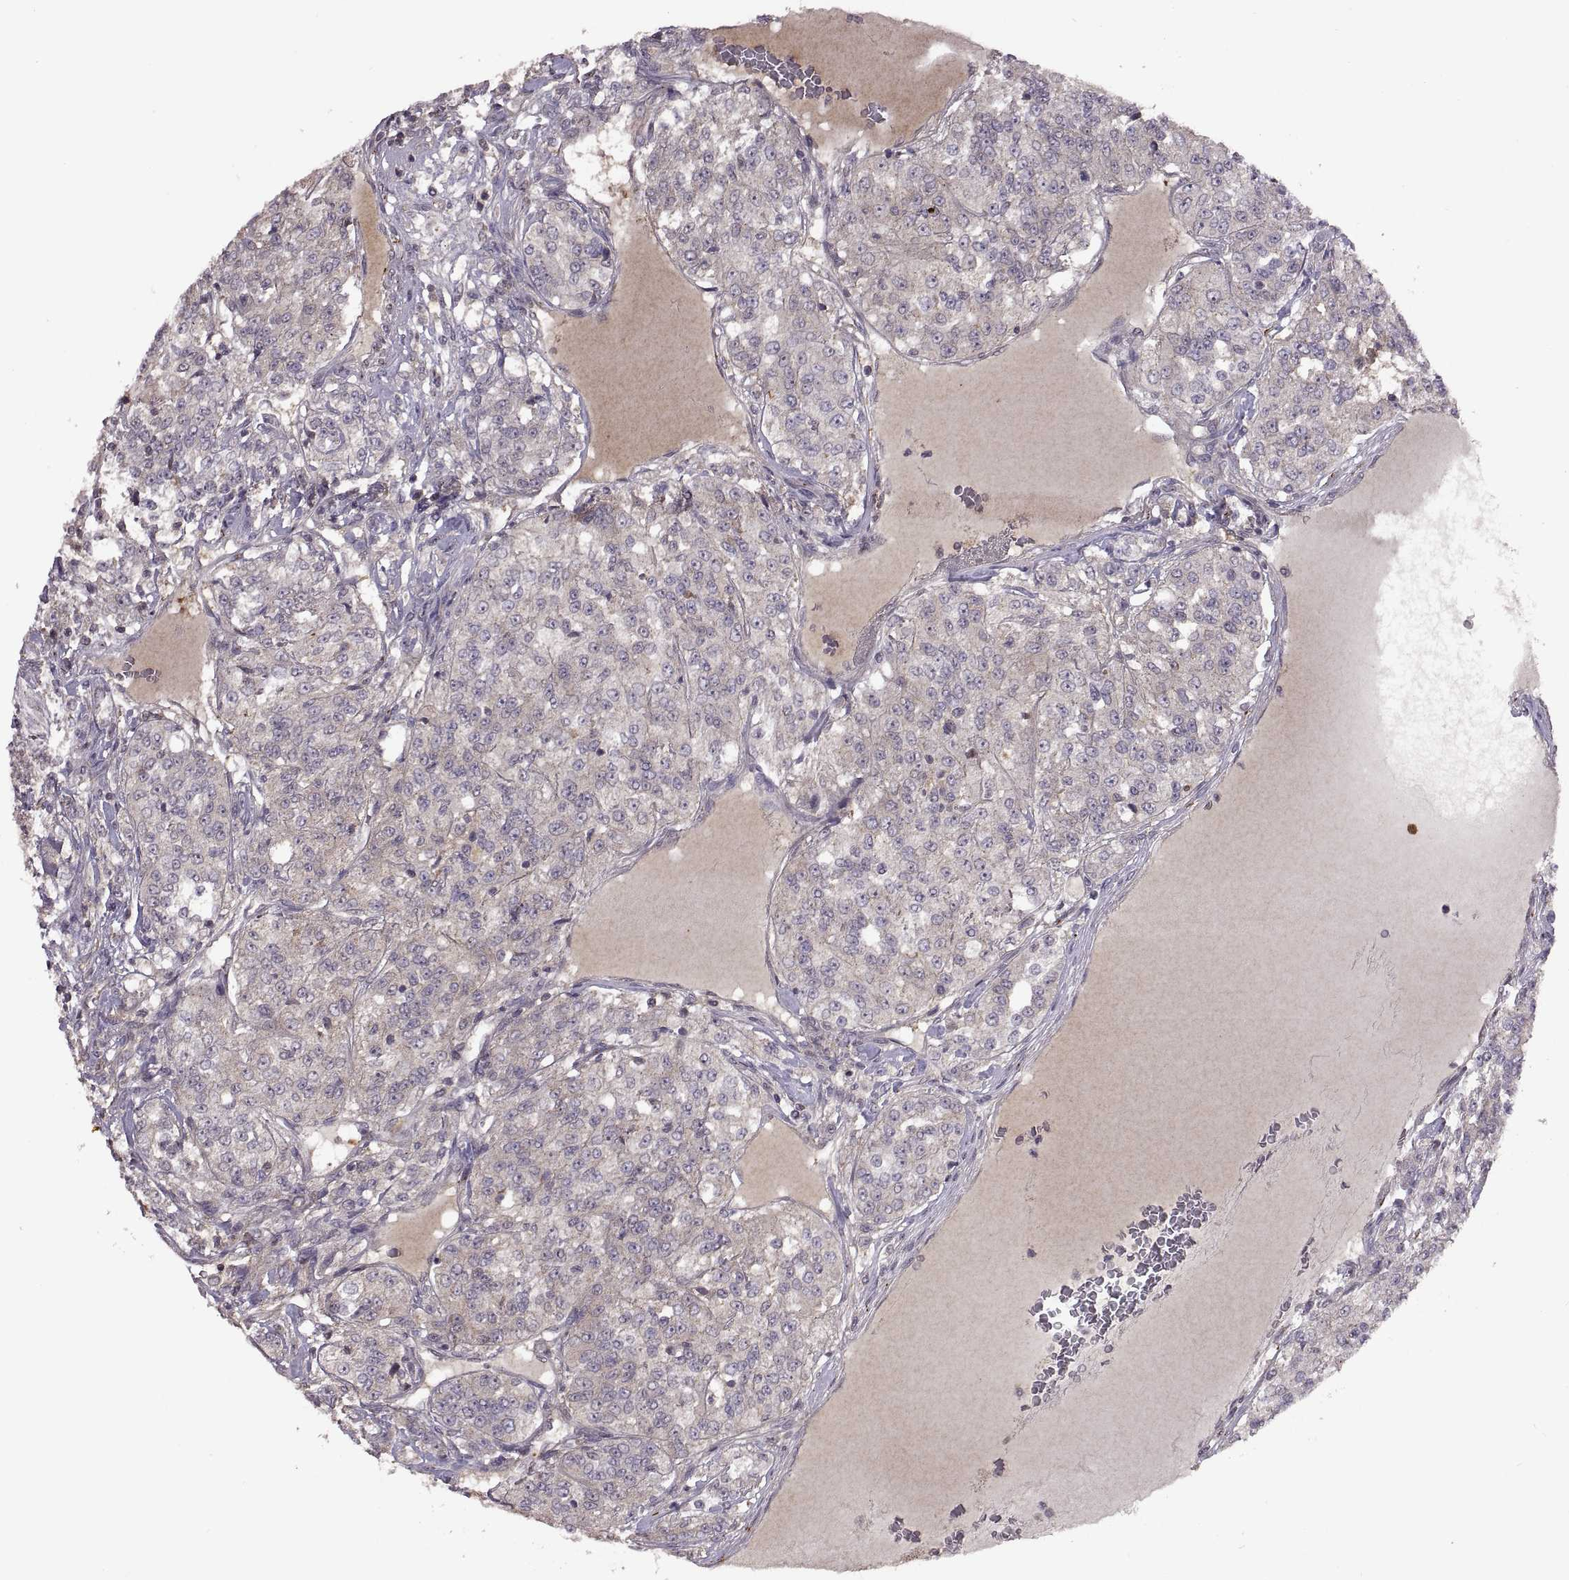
{"staining": {"intensity": "negative", "quantity": "none", "location": "none"}, "tissue": "renal cancer", "cell_type": "Tumor cells", "image_type": "cancer", "snomed": [{"axis": "morphology", "description": "Adenocarcinoma, NOS"}, {"axis": "topography", "description": "Kidney"}], "caption": "Tumor cells are negative for brown protein staining in adenocarcinoma (renal). (DAB (3,3'-diaminobenzidine) IHC visualized using brightfield microscopy, high magnification).", "gene": "NMNAT2", "patient": {"sex": "female", "age": 63}}